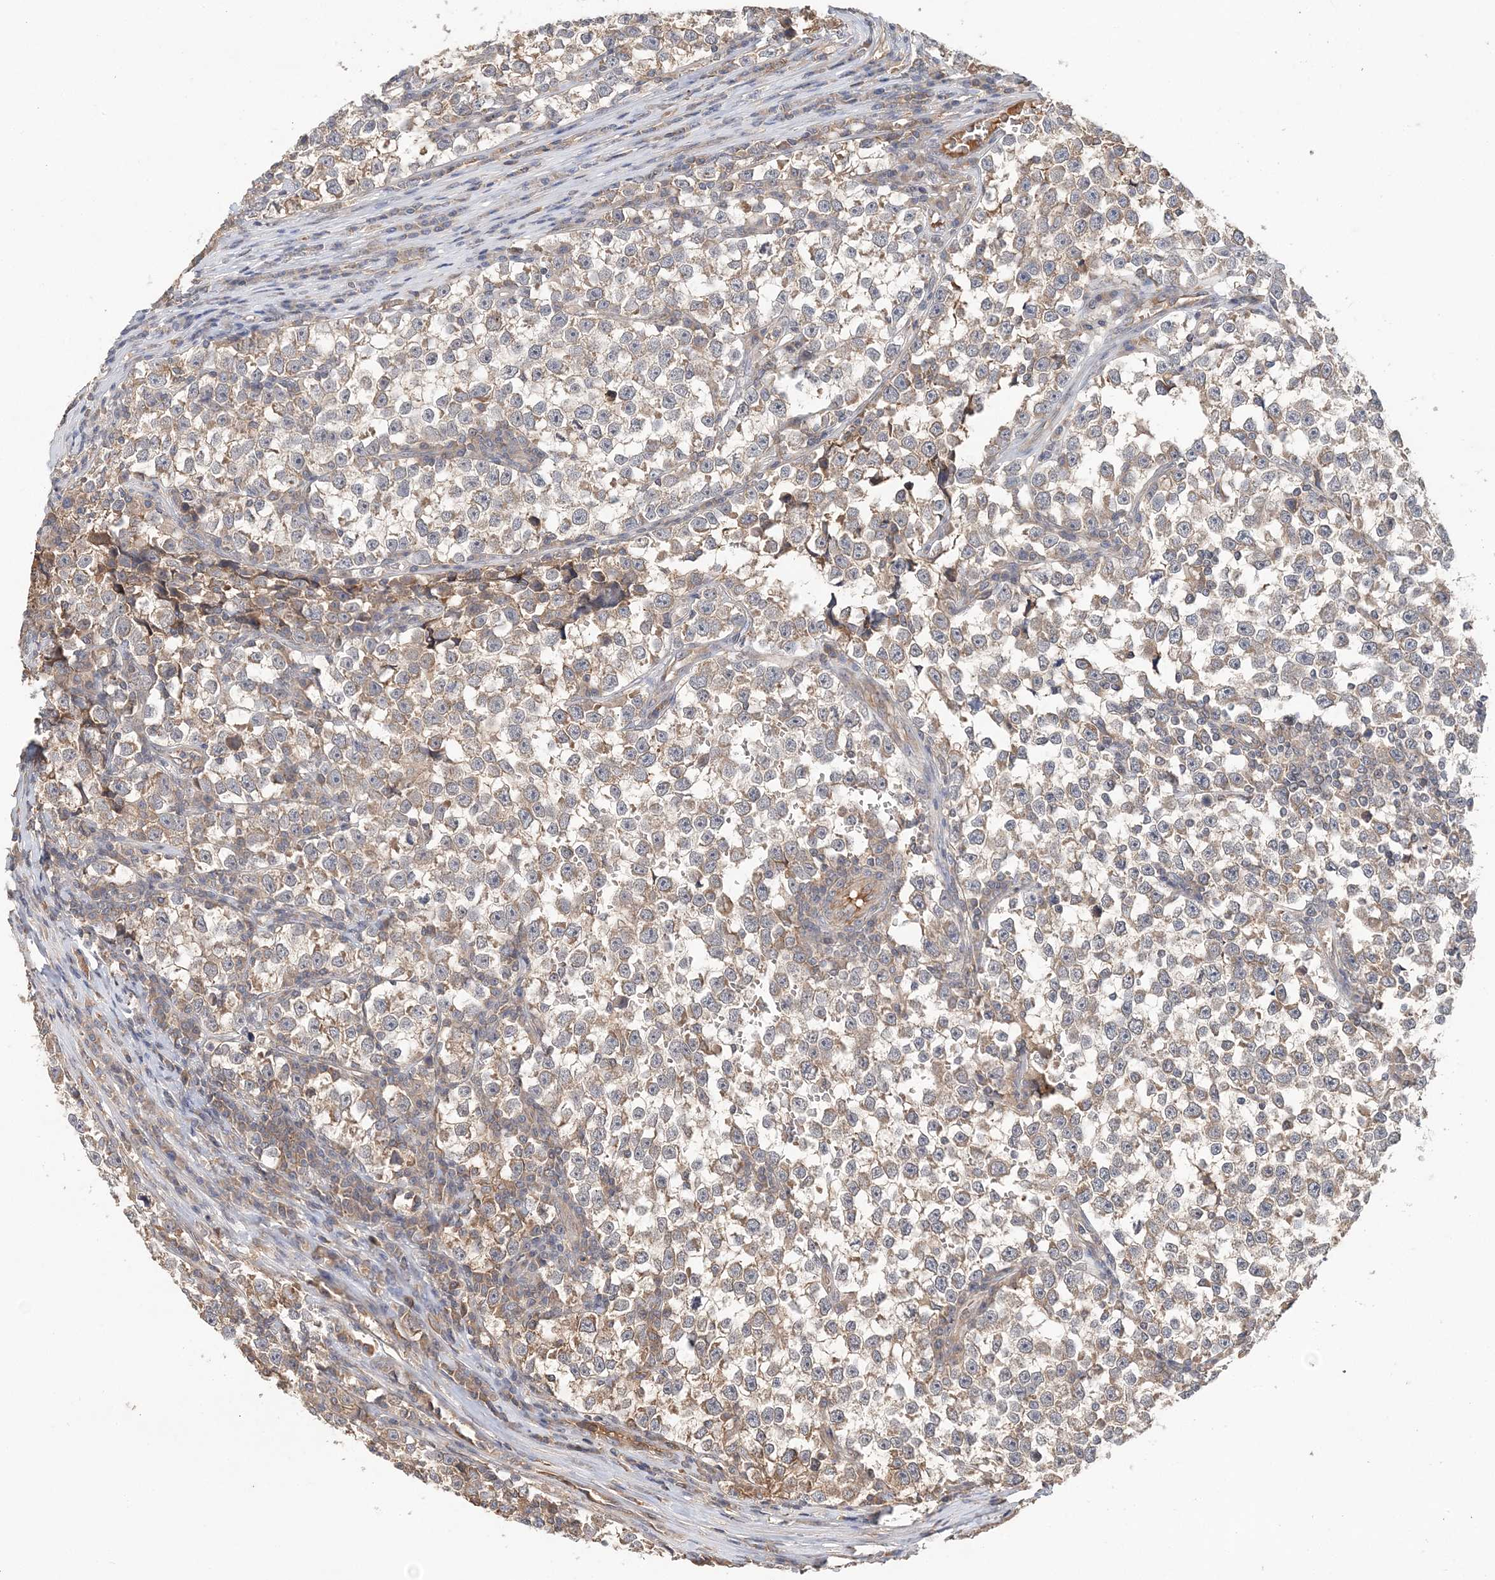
{"staining": {"intensity": "weak", "quantity": "25%-75%", "location": "cytoplasmic/membranous"}, "tissue": "testis cancer", "cell_type": "Tumor cells", "image_type": "cancer", "snomed": [{"axis": "morphology", "description": "Normal tissue, NOS"}, {"axis": "morphology", "description": "Seminoma, NOS"}, {"axis": "topography", "description": "Testis"}], "caption": "Human testis cancer stained for a protein (brown) reveals weak cytoplasmic/membranous positive staining in approximately 25%-75% of tumor cells.", "gene": "SYCP3", "patient": {"sex": "male", "age": 43}}